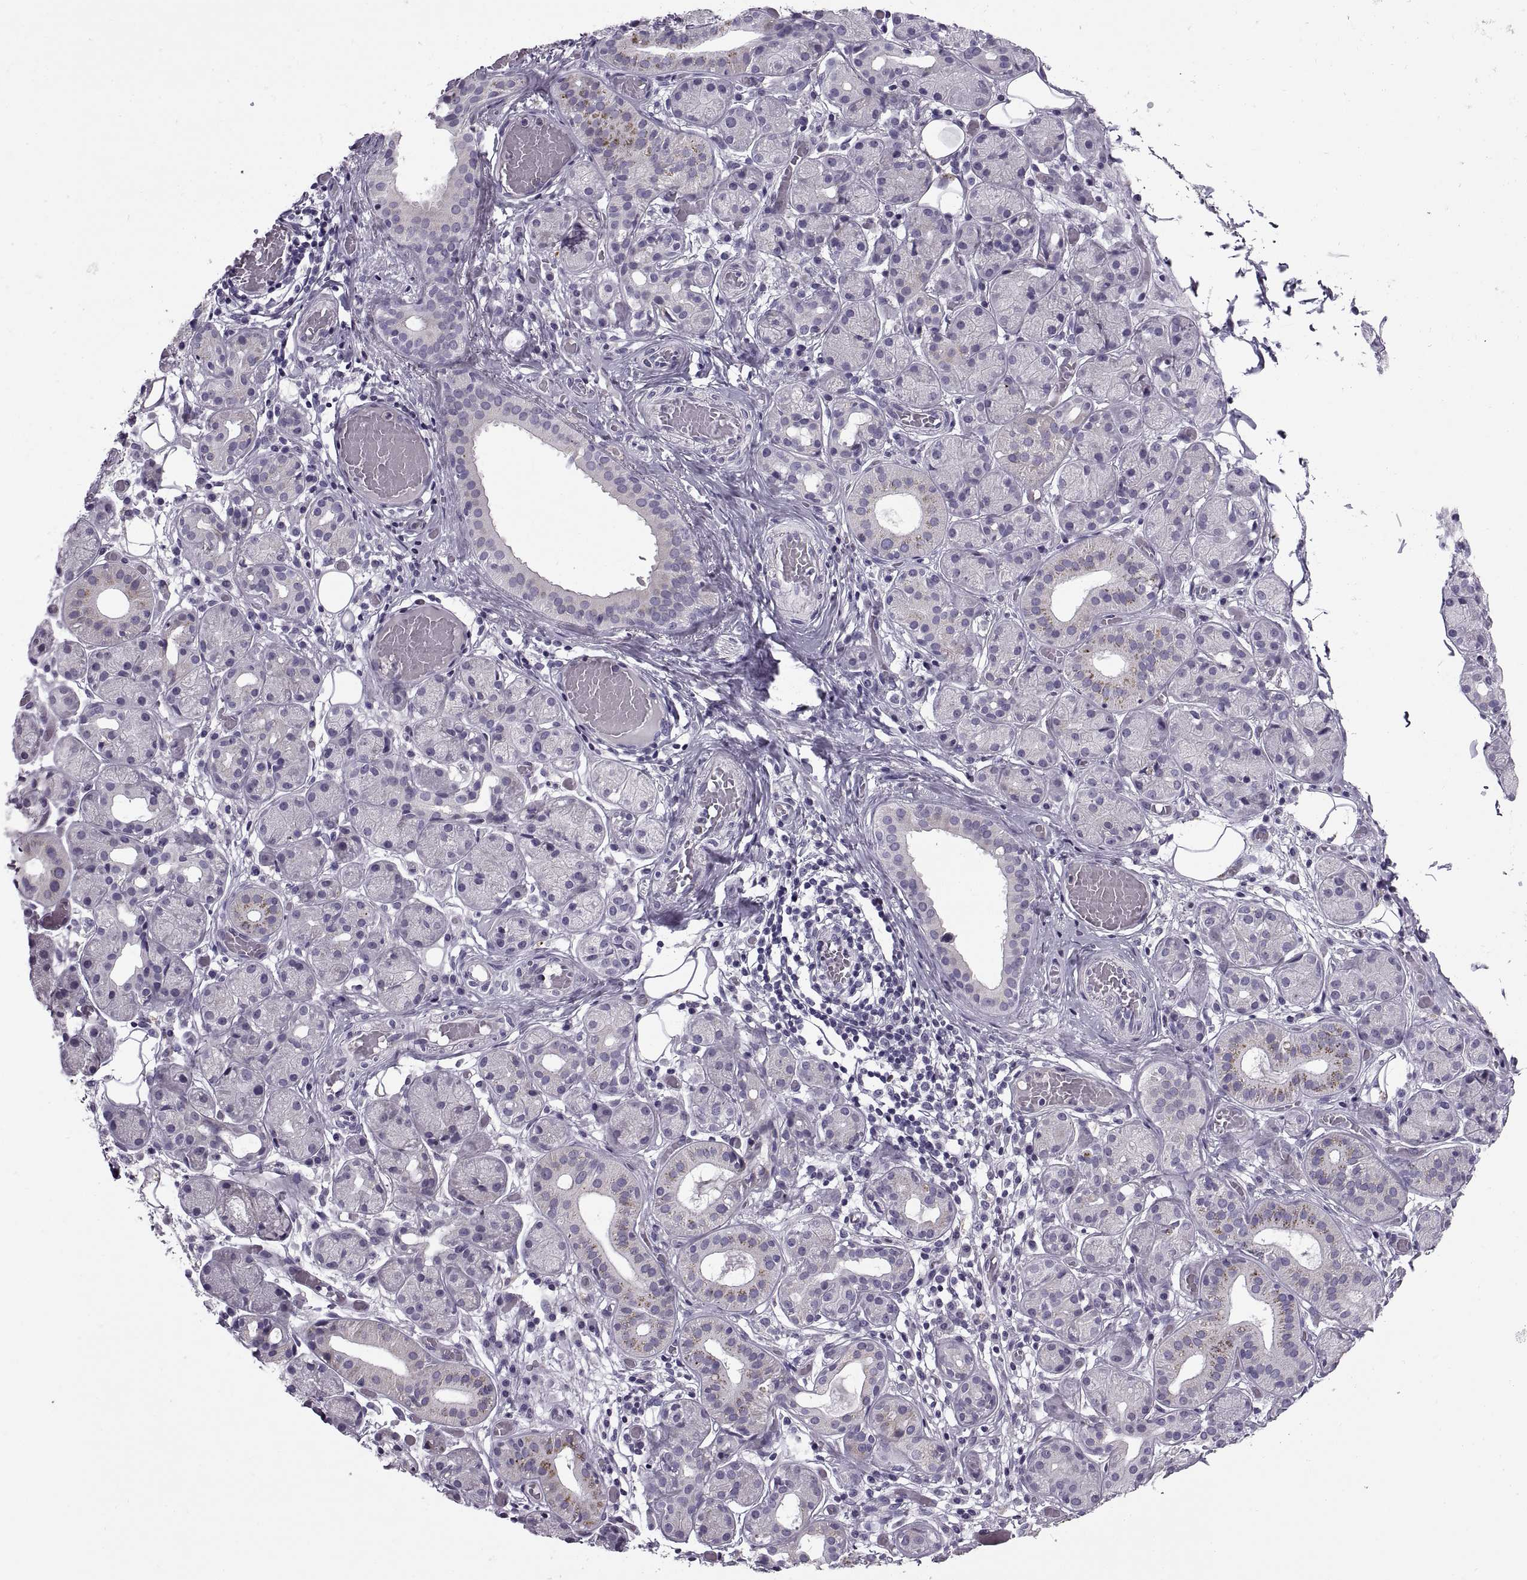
{"staining": {"intensity": "negative", "quantity": "none", "location": "none"}, "tissue": "salivary gland", "cell_type": "Glandular cells", "image_type": "normal", "snomed": [{"axis": "morphology", "description": "Normal tissue, NOS"}, {"axis": "topography", "description": "Salivary gland"}, {"axis": "topography", "description": "Peripheral nerve tissue"}], "caption": "Immunohistochemistry micrograph of unremarkable salivary gland: salivary gland stained with DAB shows no significant protein expression in glandular cells. (Stains: DAB (3,3'-diaminobenzidine) immunohistochemistry (IHC) with hematoxylin counter stain, Microscopy: brightfield microscopy at high magnification).", "gene": "CALCR", "patient": {"sex": "male", "age": 71}}